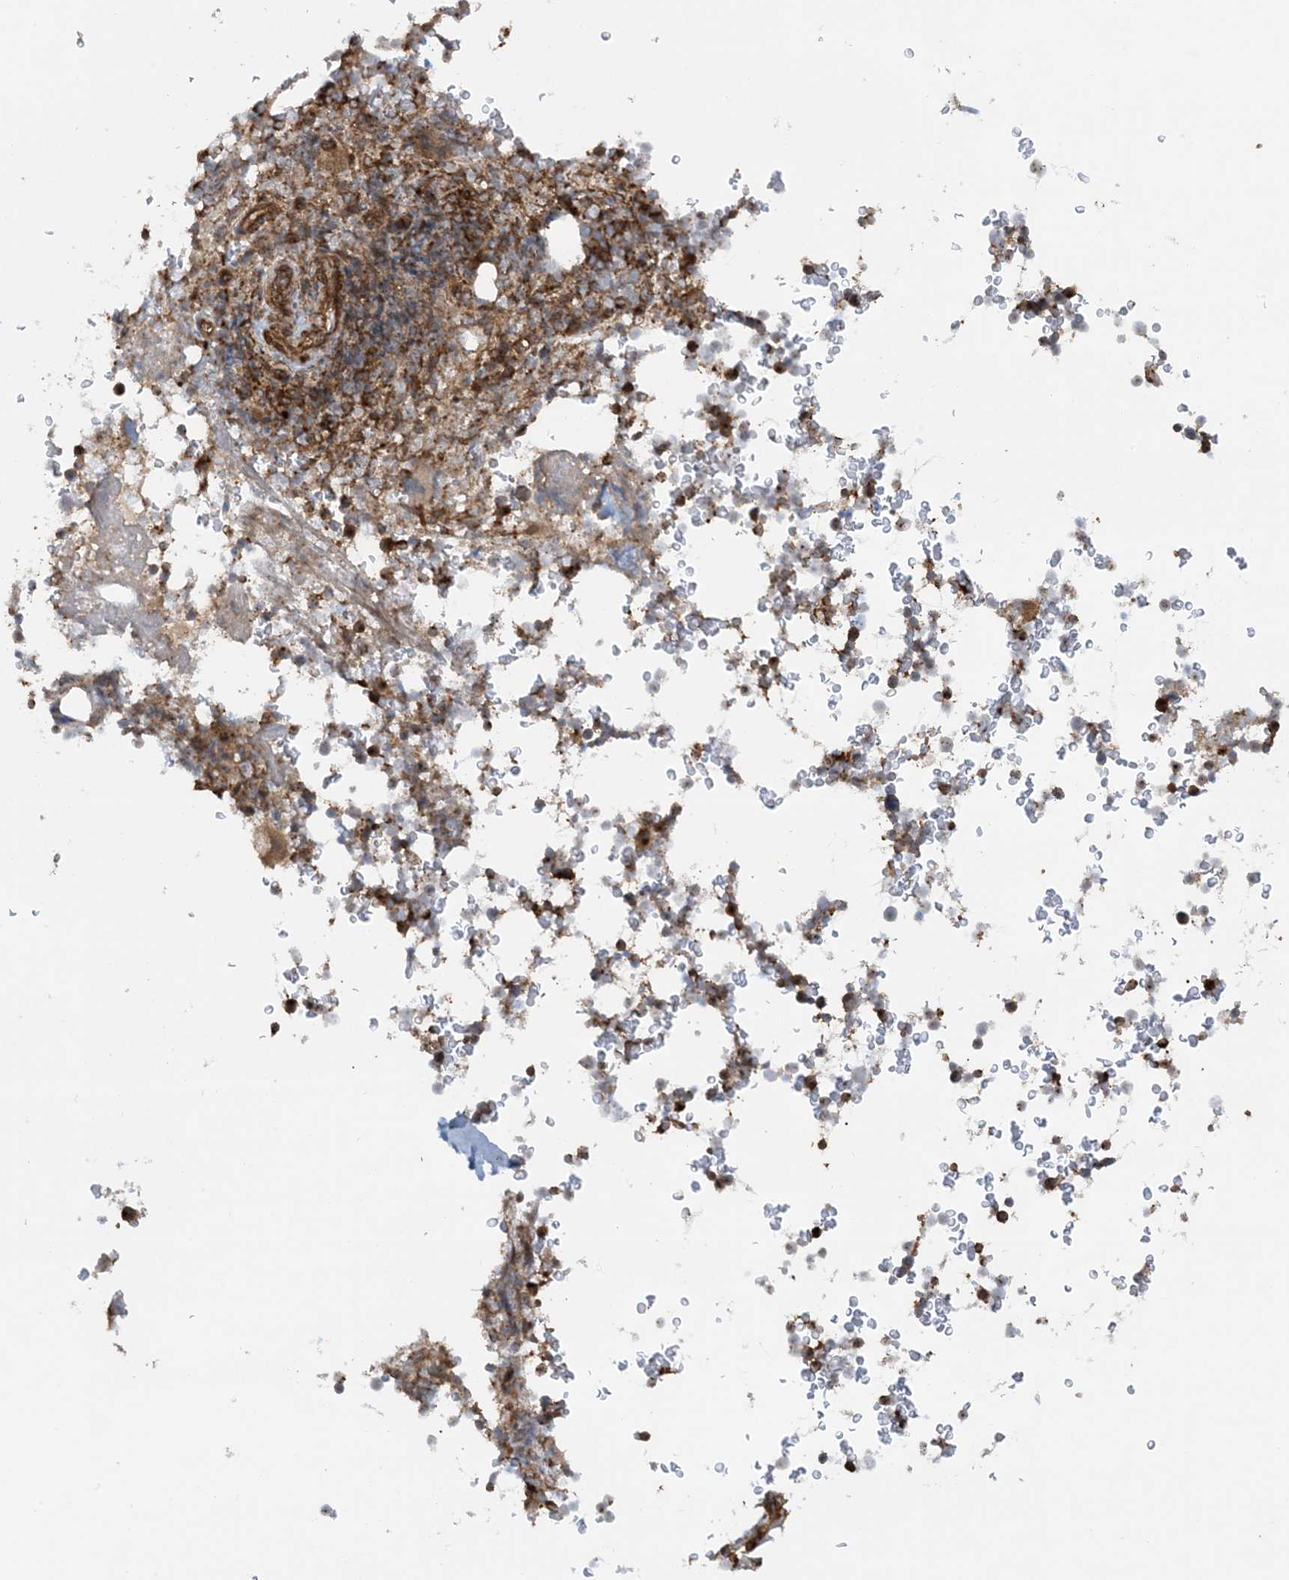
{"staining": {"intensity": "strong", "quantity": "25%-75%", "location": "cytoplasmic/membranous"}, "tissue": "bone marrow", "cell_type": "Hematopoietic cells", "image_type": "normal", "snomed": [{"axis": "morphology", "description": "Normal tissue, NOS"}, {"axis": "topography", "description": "Bone marrow"}], "caption": "Strong cytoplasmic/membranous protein staining is identified in approximately 25%-75% of hematopoietic cells in bone marrow.", "gene": "STAM2", "patient": {"sex": "male", "age": 58}}